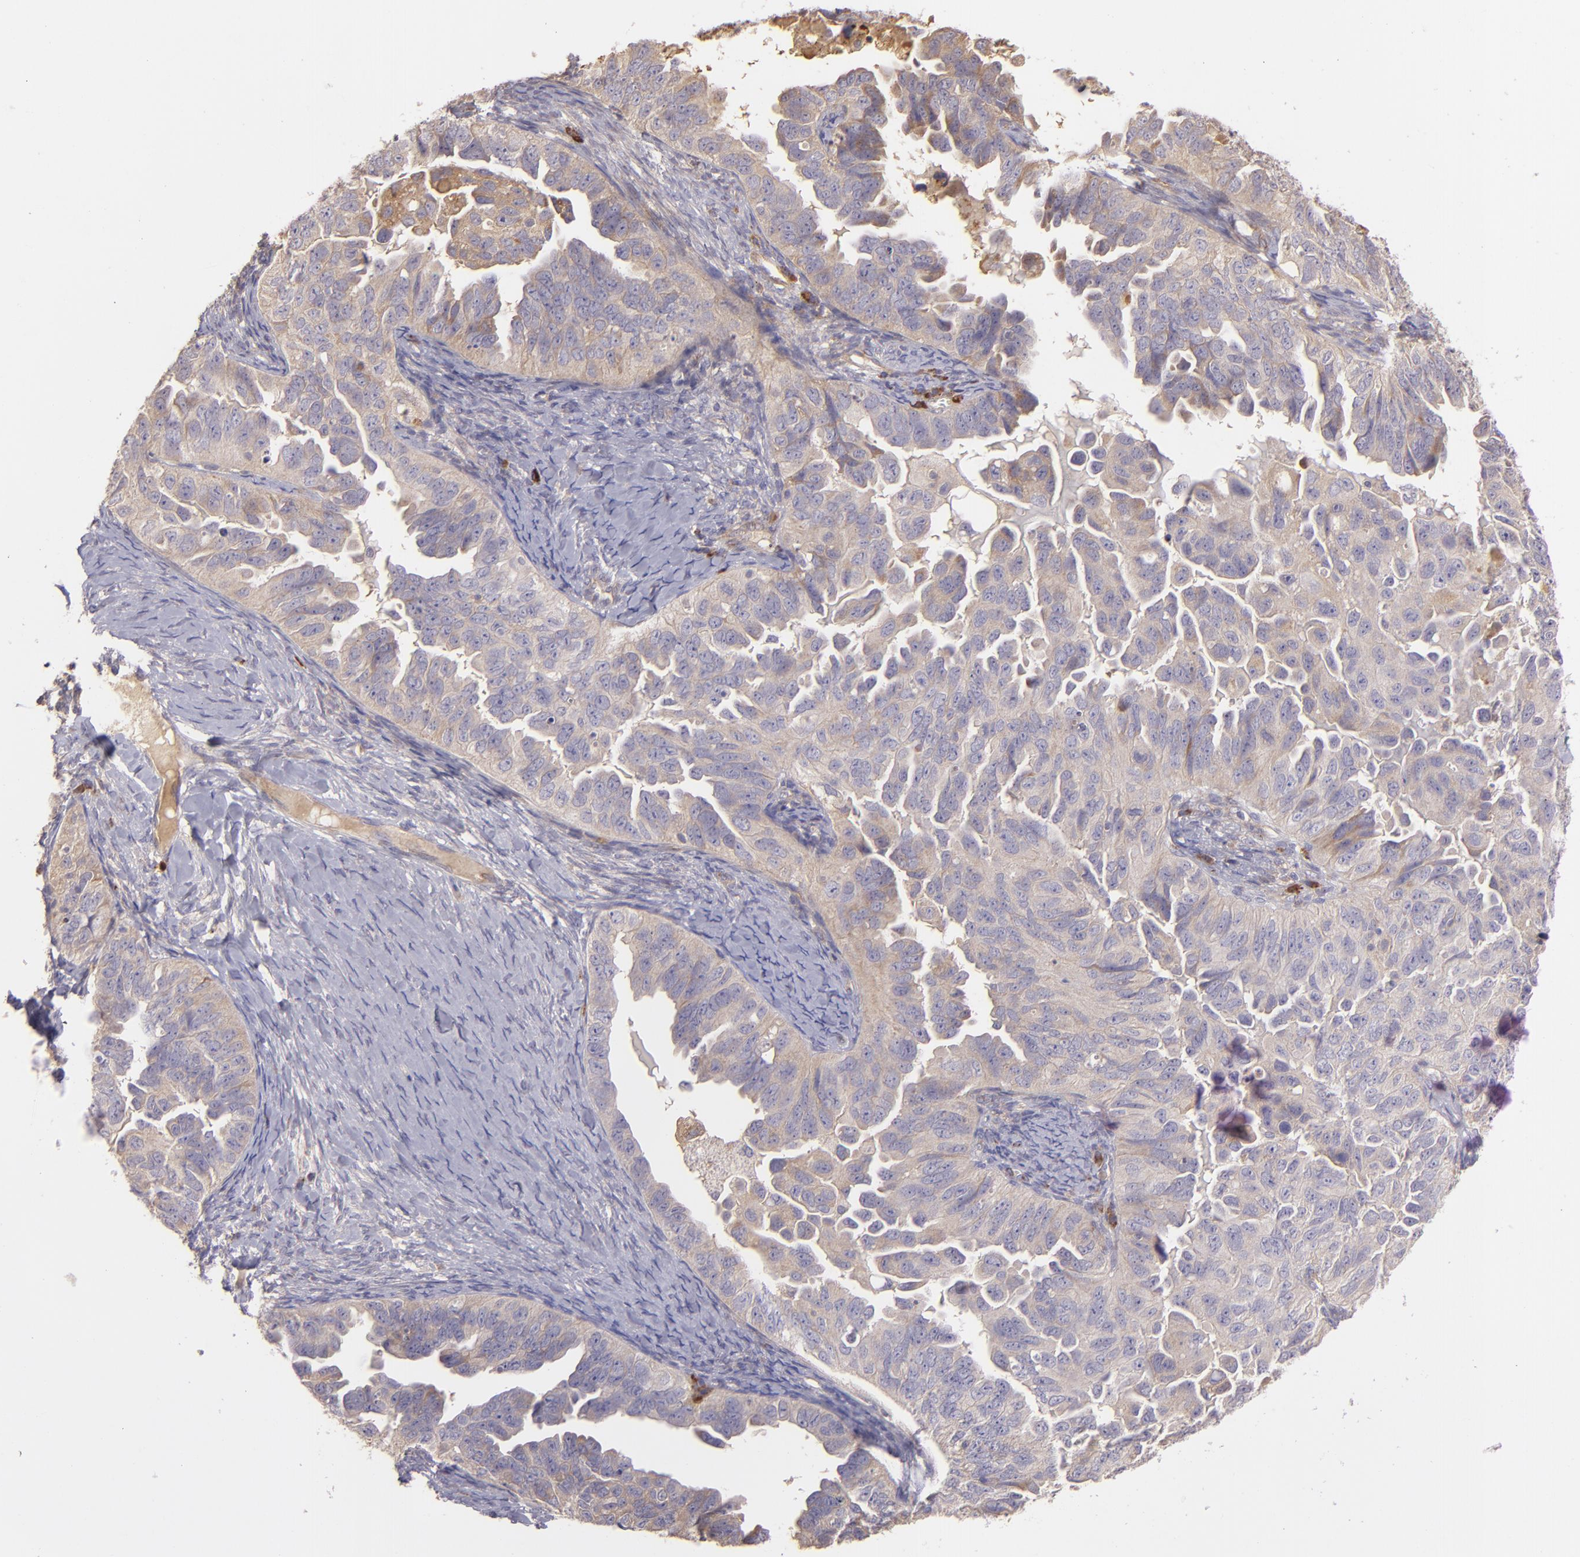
{"staining": {"intensity": "moderate", "quantity": ">75%", "location": "cytoplasmic/membranous"}, "tissue": "ovarian cancer", "cell_type": "Tumor cells", "image_type": "cancer", "snomed": [{"axis": "morphology", "description": "Cystadenocarcinoma, serous, NOS"}, {"axis": "topography", "description": "Ovary"}], "caption": "A medium amount of moderate cytoplasmic/membranous expression is identified in approximately >75% of tumor cells in serous cystadenocarcinoma (ovarian) tissue.", "gene": "ECE1", "patient": {"sex": "female", "age": 82}}